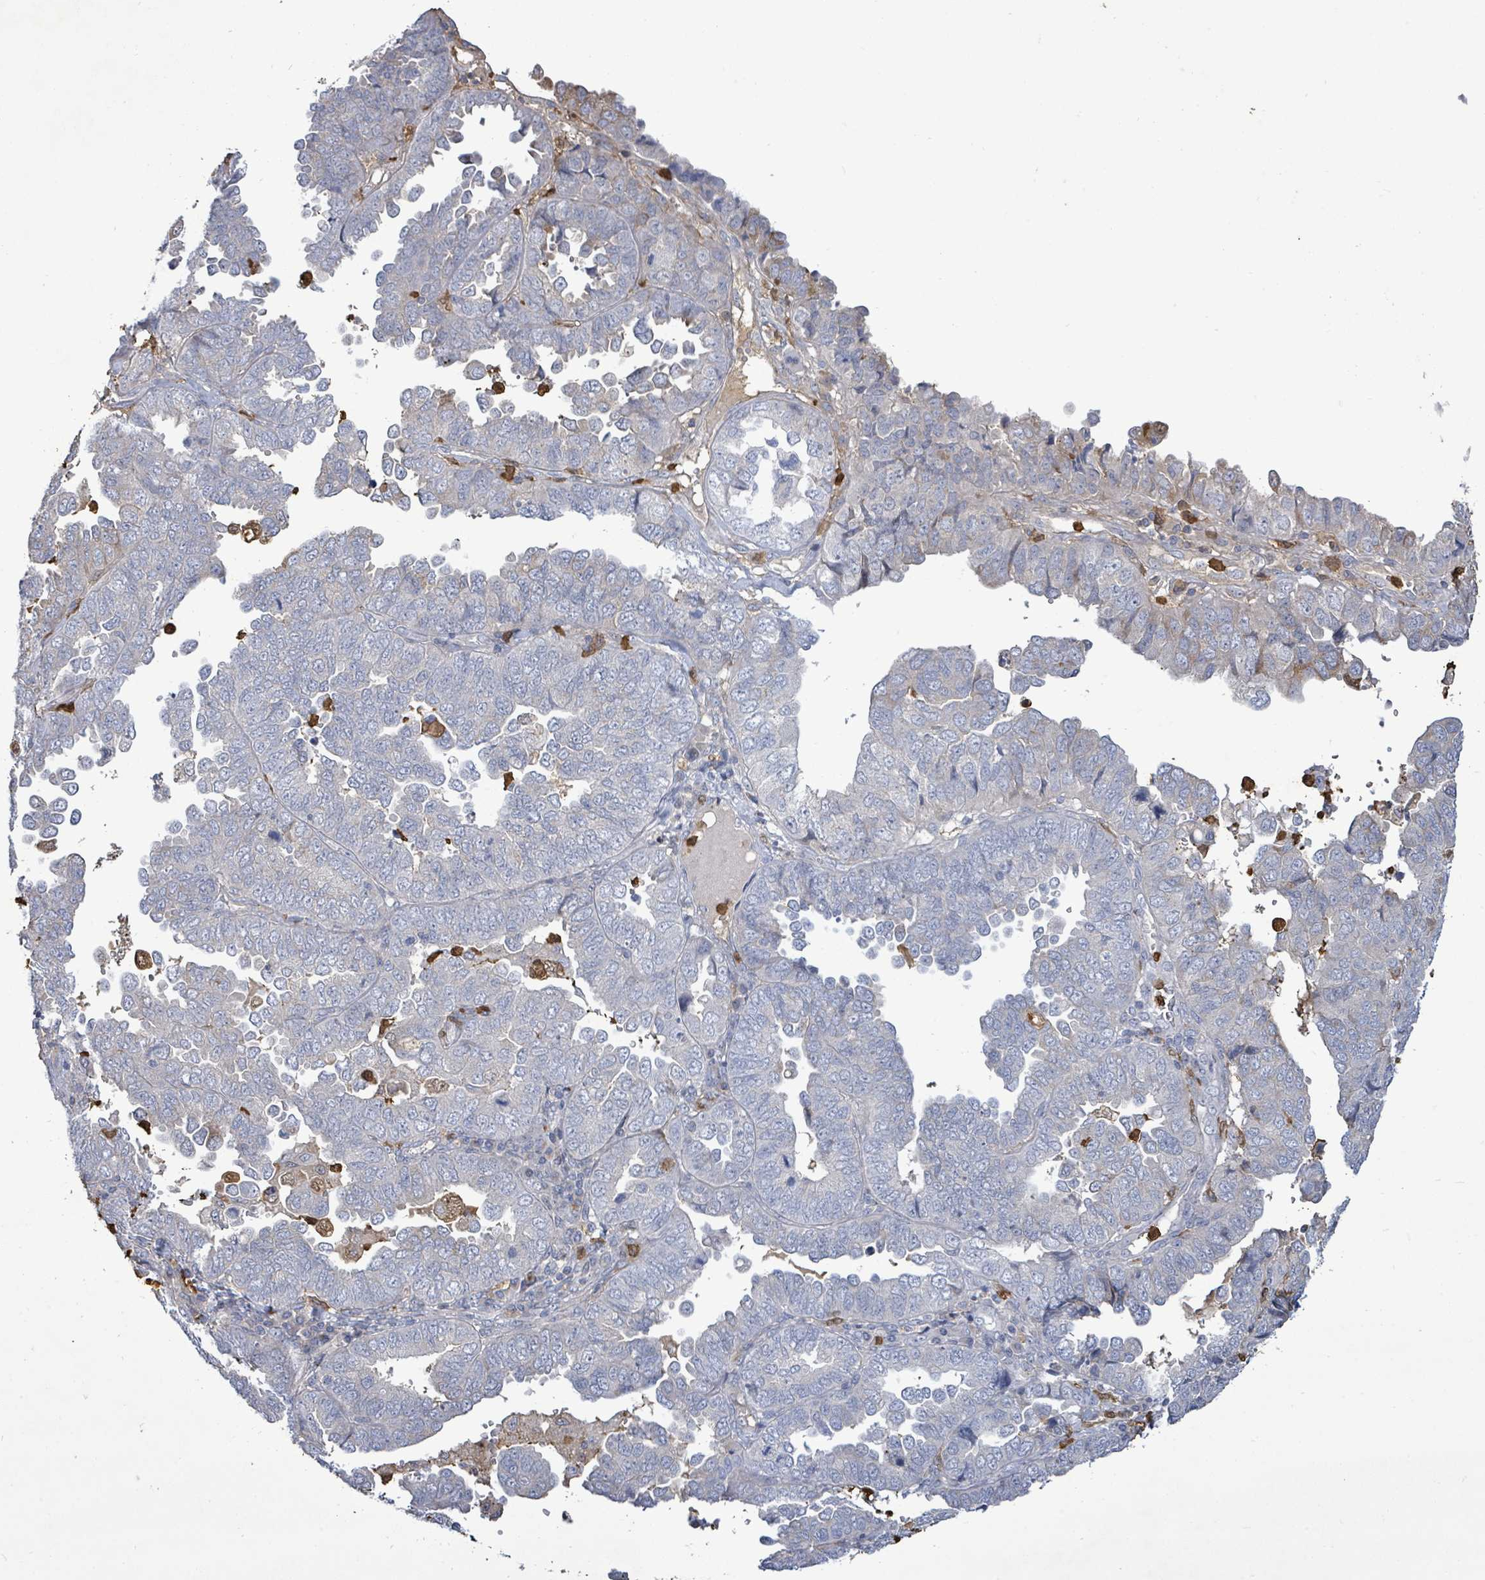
{"staining": {"intensity": "negative", "quantity": "none", "location": "none"}, "tissue": "endometrial cancer", "cell_type": "Tumor cells", "image_type": "cancer", "snomed": [{"axis": "morphology", "description": "Adenocarcinoma, NOS"}, {"axis": "topography", "description": "Endometrium"}], "caption": "IHC photomicrograph of neoplastic tissue: human adenocarcinoma (endometrial) stained with DAB demonstrates no significant protein positivity in tumor cells.", "gene": "FAM210A", "patient": {"sex": "female", "age": 79}}